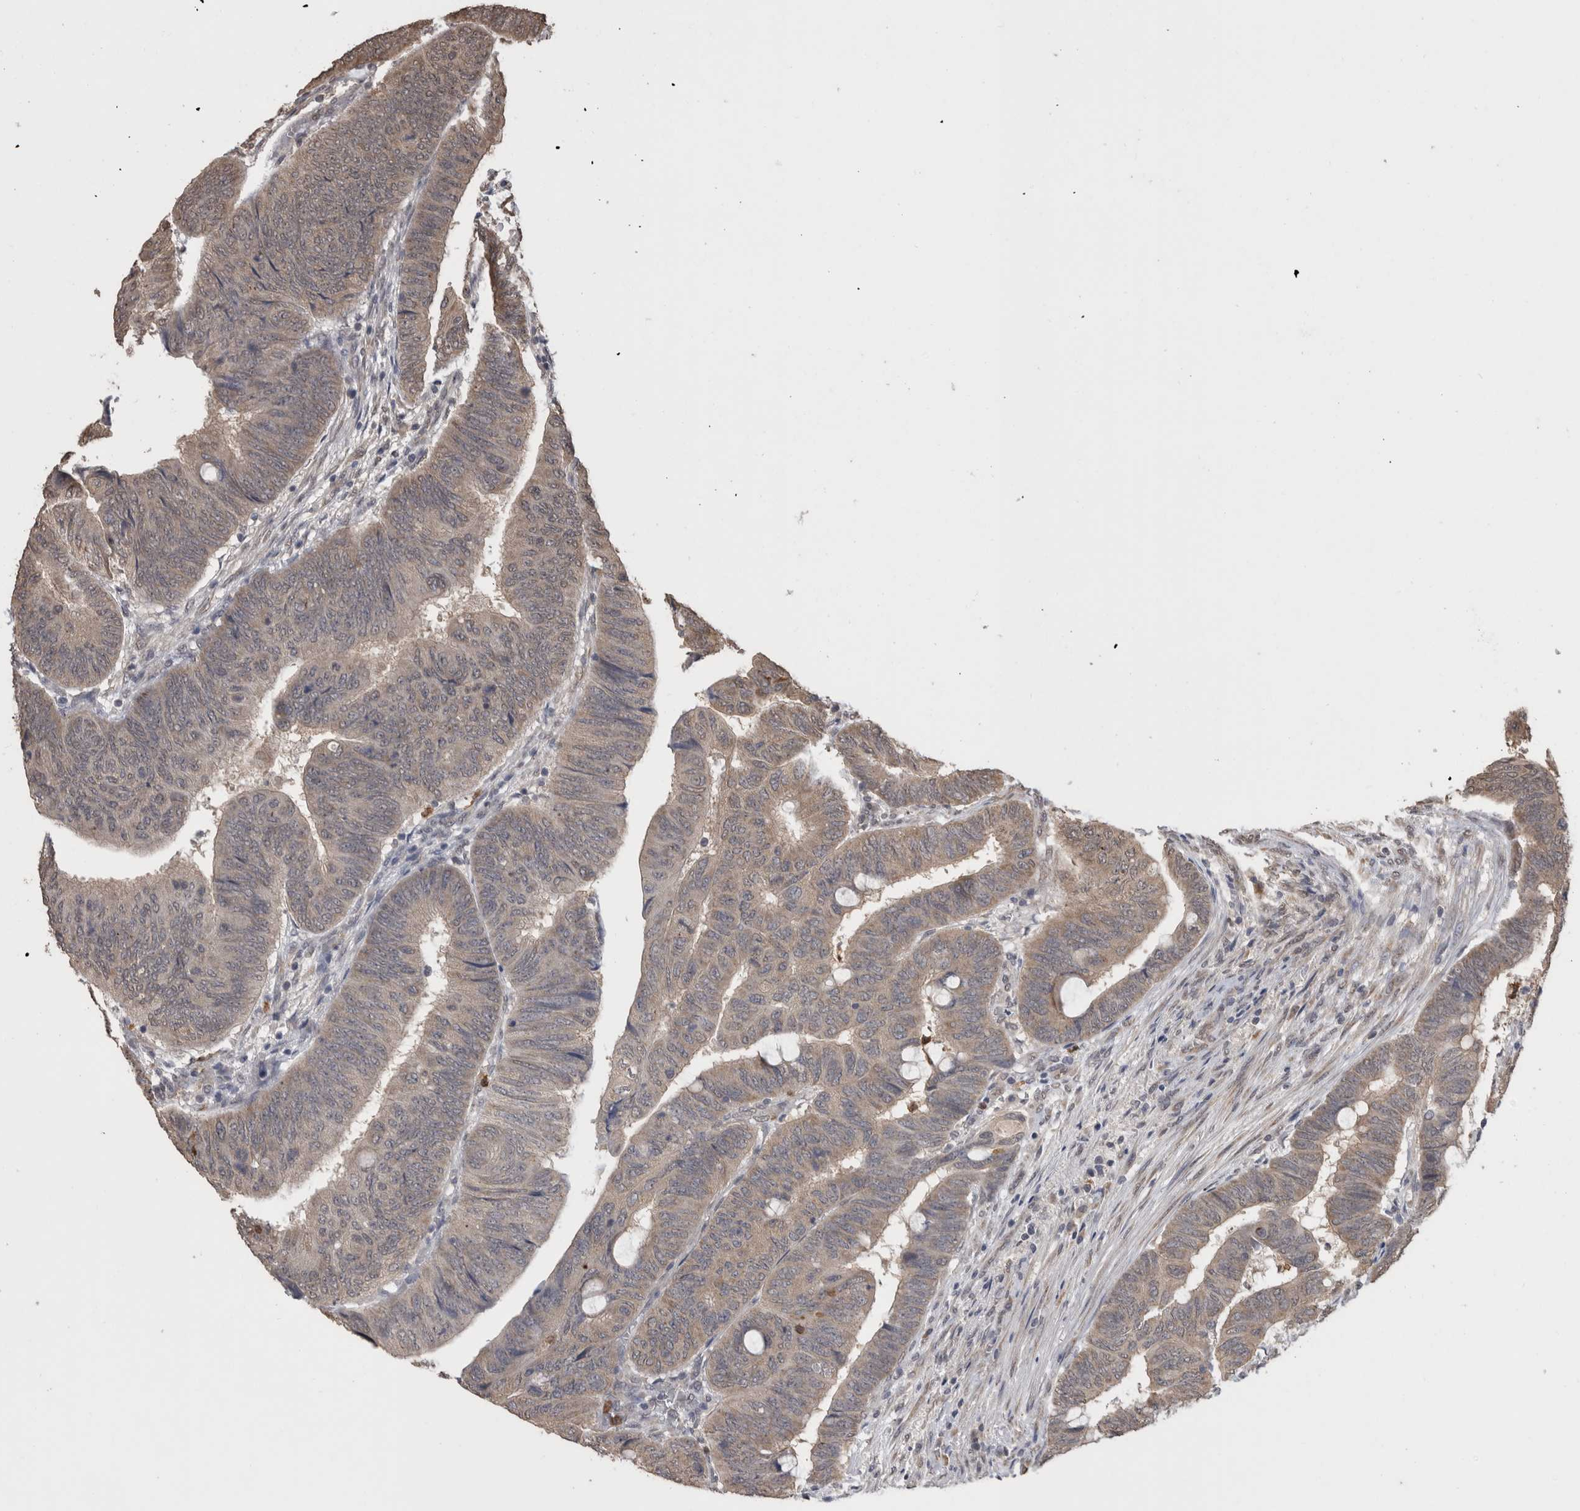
{"staining": {"intensity": "weak", "quantity": "25%-75%", "location": "cytoplasmic/membranous"}, "tissue": "colorectal cancer", "cell_type": "Tumor cells", "image_type": "cancer", "snomed": [{"axis": "morphology", "description": "Normal tissue, NOS"}, {"axis": "morphology", "description": "Adenocarcinoma, NOS"}, {"axis": "topography", "description": "Rectum"}, {"axis": "topography", "description": "Peripheral nerve tissue"}], "caption": "Brown immunohistochemical staining in human colorectal cancer exhibits weak cytoplasmic/membranous staining in about 25%-75% of tumor cells.", "gene": "PAK4", "patient": {"sex": "male", "age": 92}}